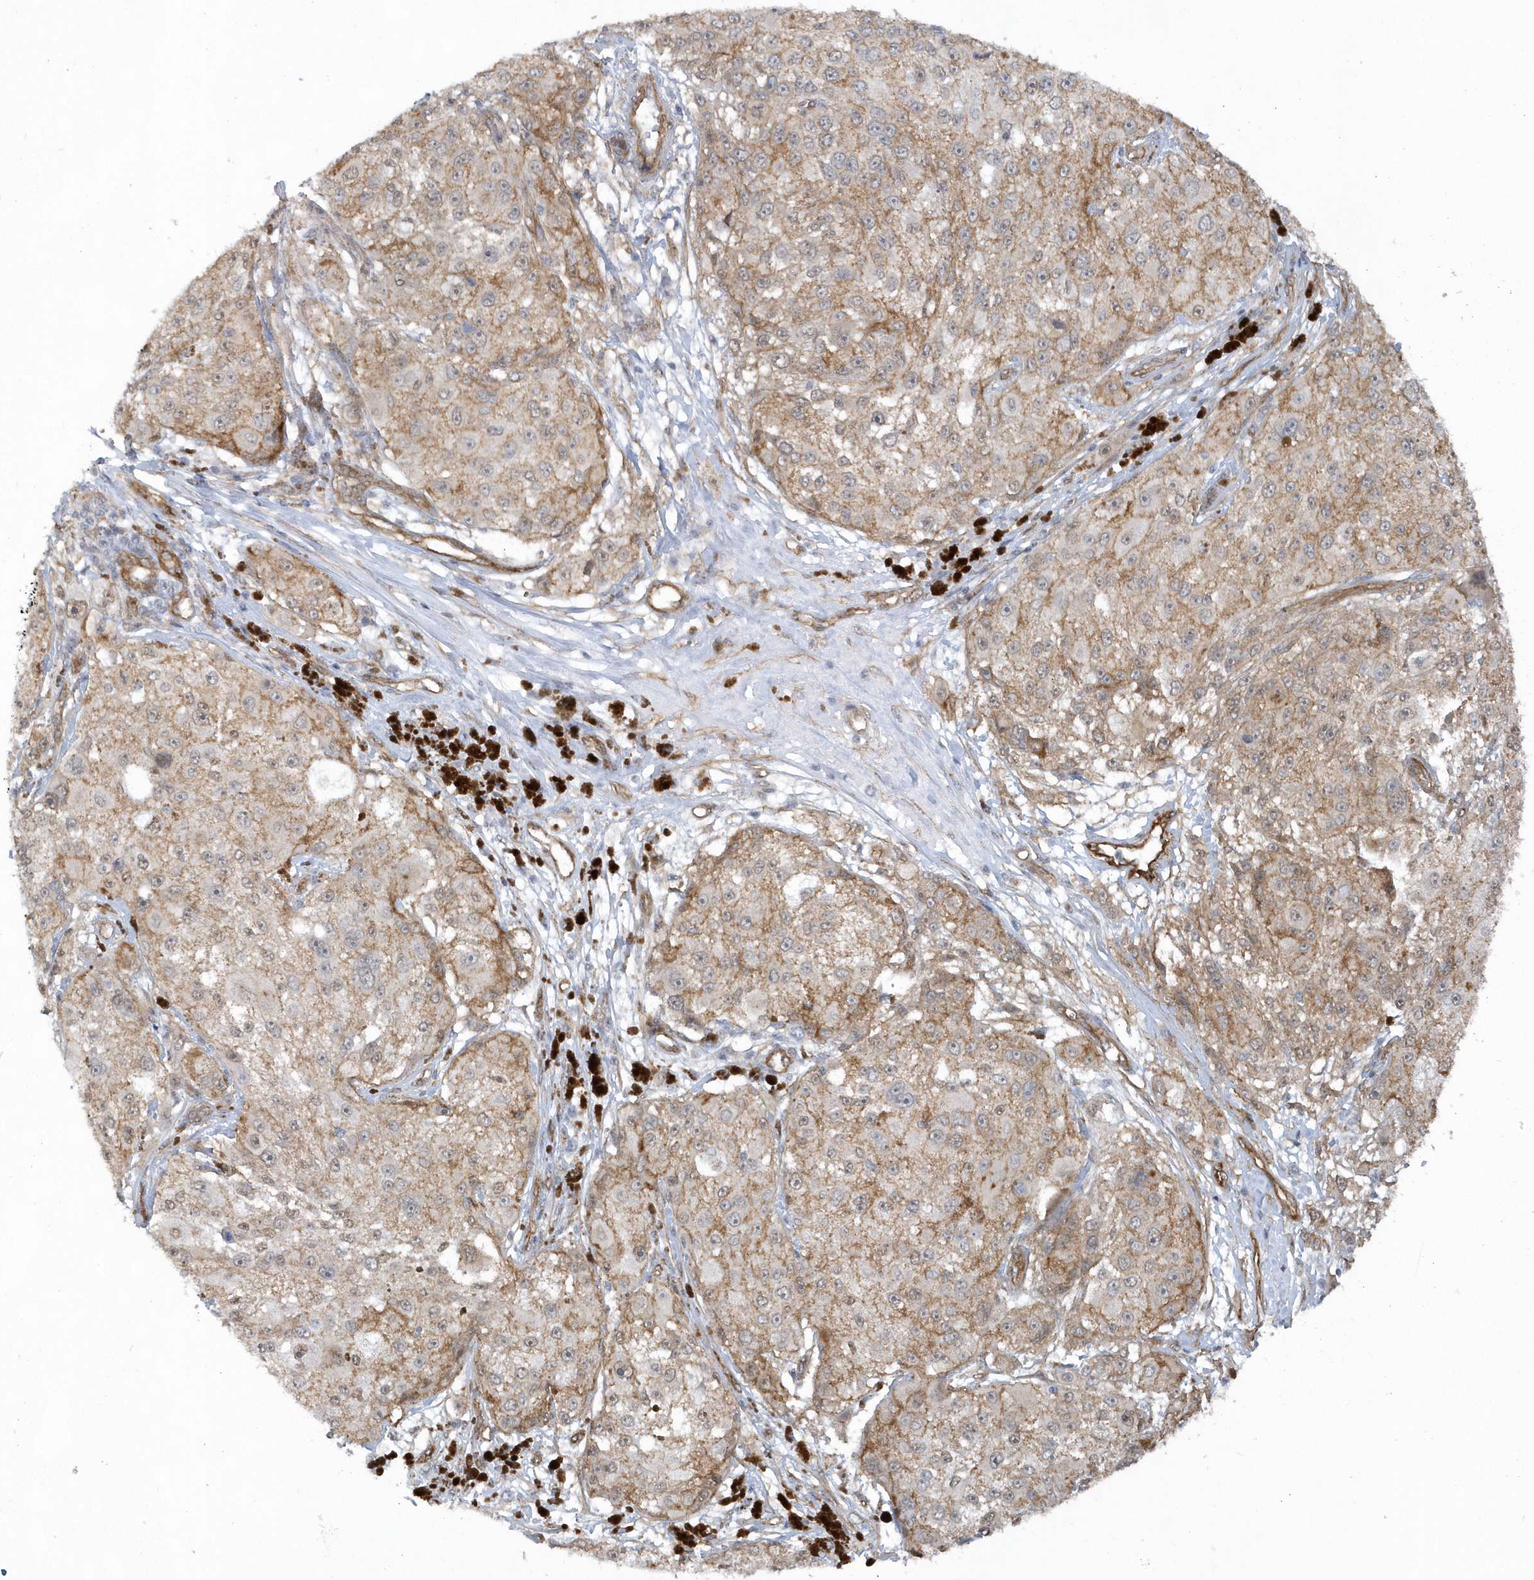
{"staining": {"intensity": "moderate", "quantity": ">75%", "location": "cytoplasmic/membranous"}, "tissue": "melanoma", "cell_type": "Tumor cells", "image_type": "cancer", "snomed": [{"axis": "morphology", "description": "Necrosis, NOS"}, {"axis": "morphology", "description": "Malignant melanoma, NOS"}, {"axis": "topography", "description": "Skin"}], "caption": "Melanoma stained with DAB (3,3'-diaminobenzidine) IHC exhibits medium levels of moderate cytoplasmic/membranous expression in about >75% of tumor cells.", "gene": "RAI14", "patient": {"sex": "female", "age": 87}}